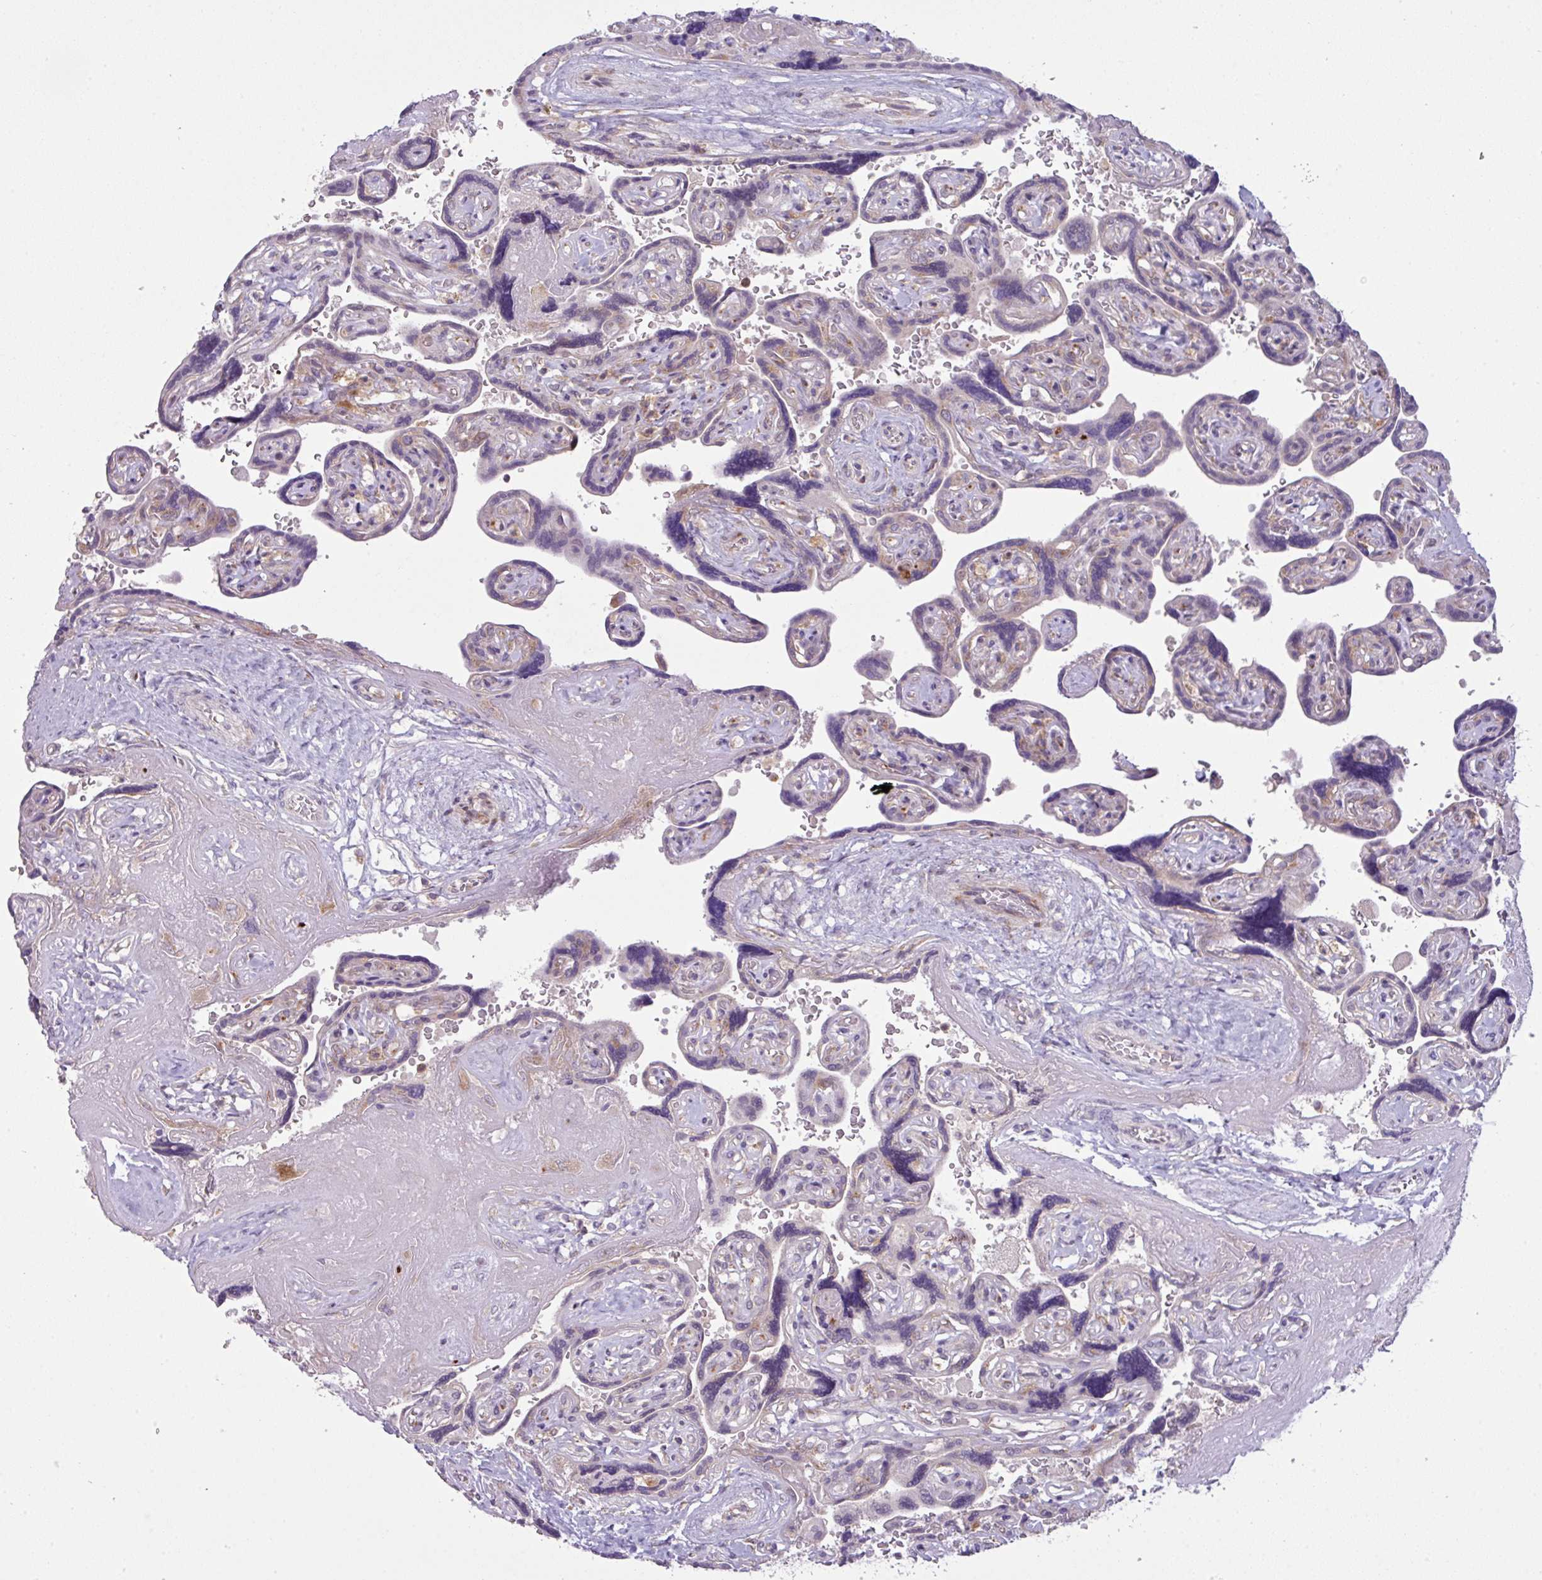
{"staining": {"intensity": "weak", "quantity": "<25%", "location": "cytoplasmic/membranous"}, "tissue": "placenta", "cell_type": "Decidual cells", "image_type": "normal", "snomed": [{"axis": "morphology", "description": "Normal tissue, NOS"}, {"axis": "topography", "description": "Placenta"}], "caption": "Immunohistochemistry (IHC) histopathology image of unremarkable human placenta stained for a protein (brown), which demonstrates no positivity in decidual cells. Nuclei are stained in blue.", "gene": "VTI1A", "patient": {"sex": "female", "age": 32}}